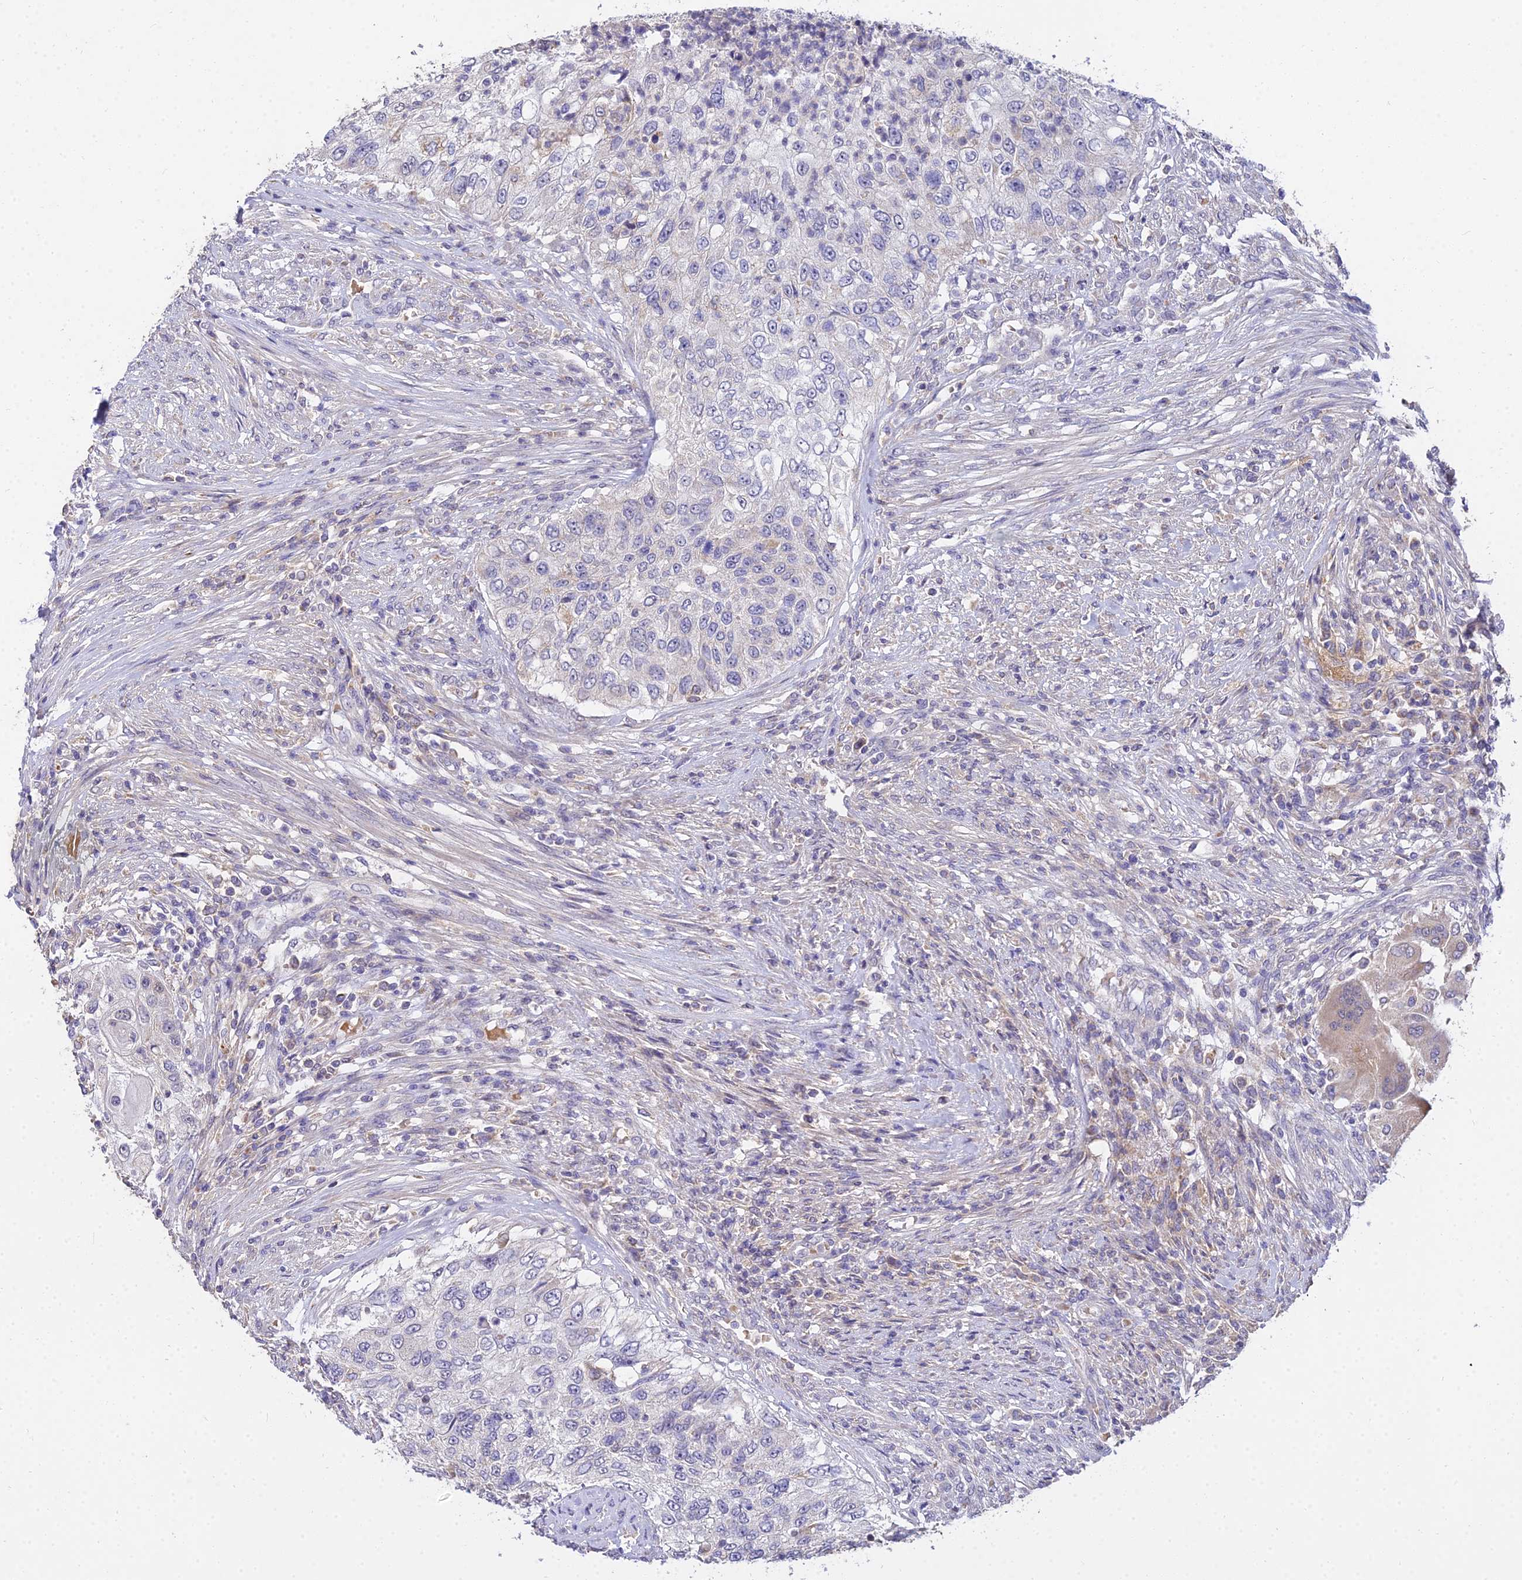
{"staining": {"intensity": "negative", "quantity": "none", "location": "none"}, "tissue": "urothelial cancer", "cell_type": "Tumor cells", "image_type": "cancer", "snomed": [{"axis": "morphology", "description": "Urothelial carcinoma, High grade"}, {"axis": "topography", "description": "Urinary bladder"}], "caption": "High power microscopy image of an IHC micrograph of urothelial cancer, revealing no significant positivity in tumor cells.", "gene": "ARL8B", "patient": {"sex": "female", "age": 60}}